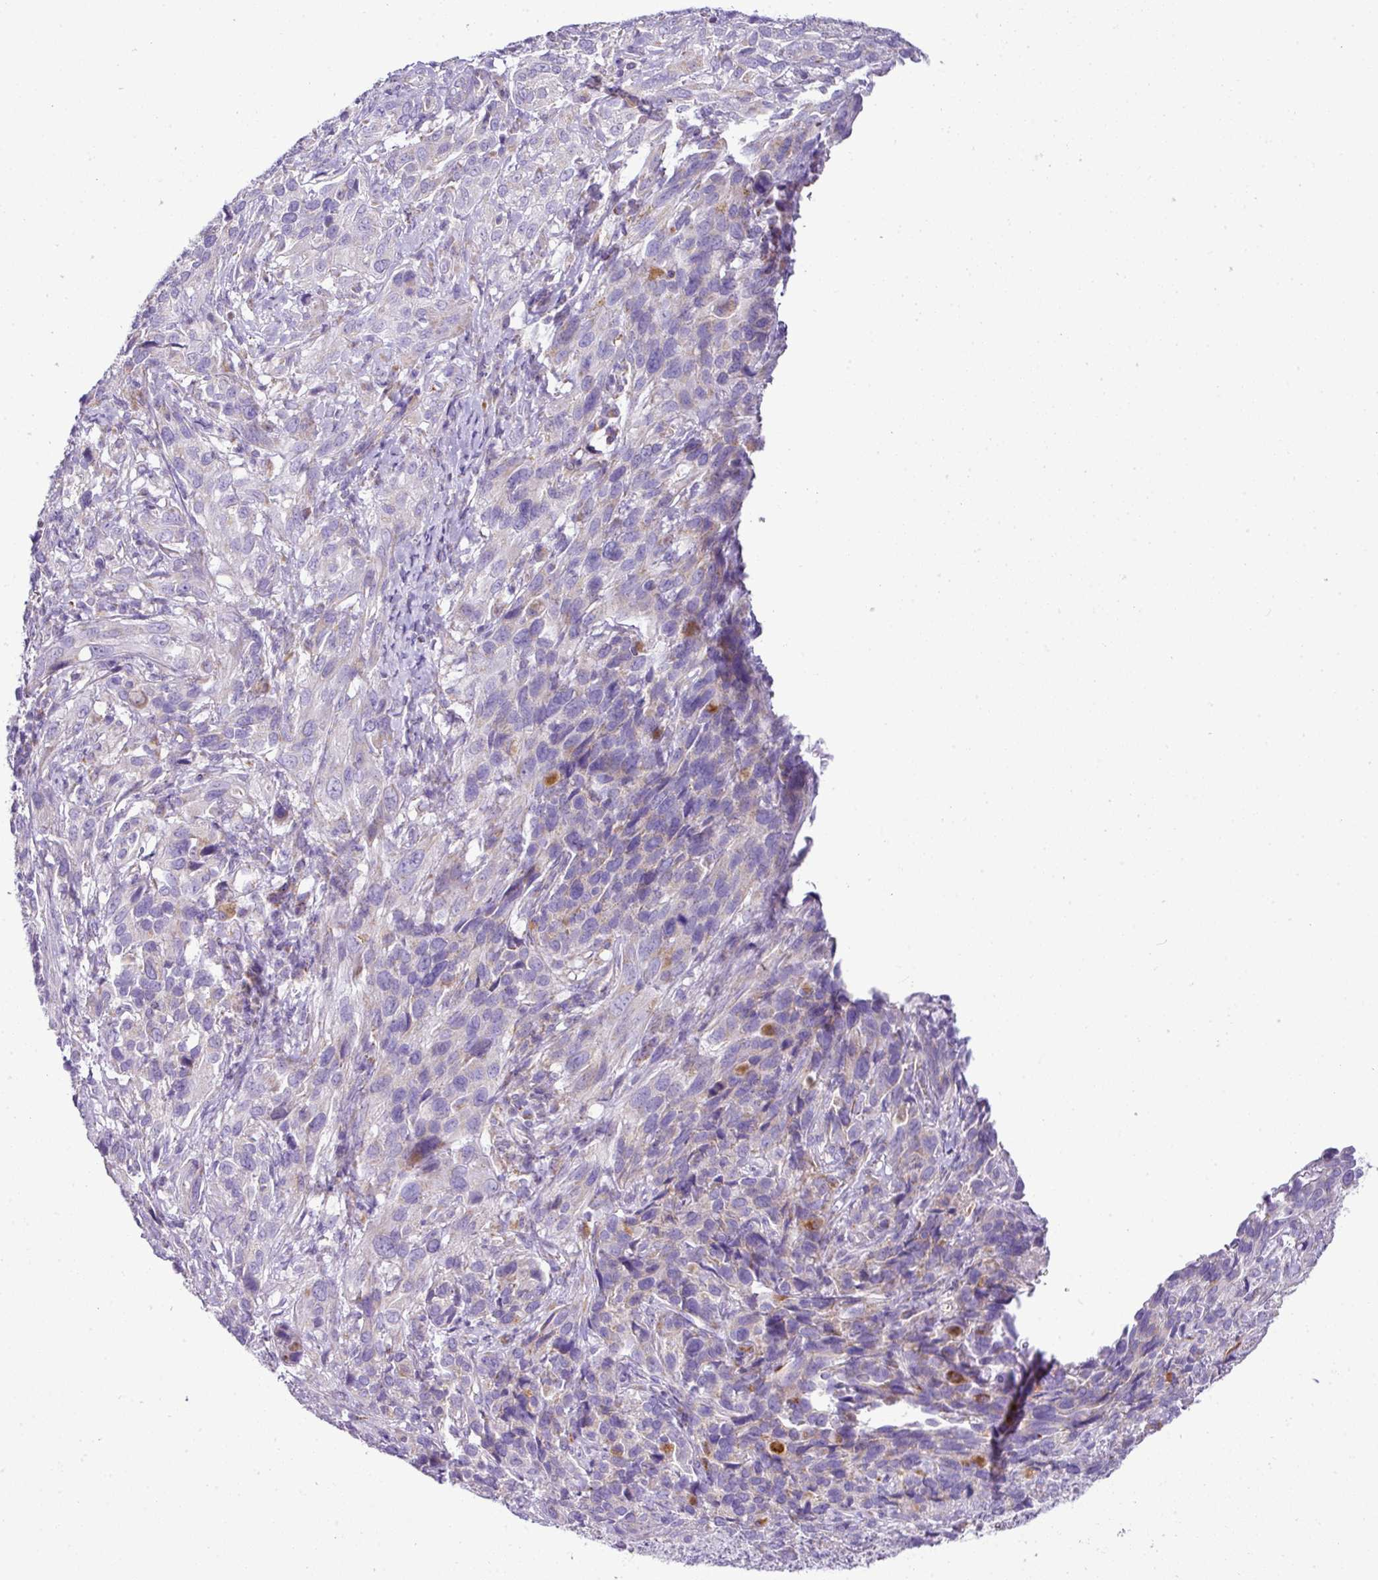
{"staining": {"intensity": "negative", "quantity": "none", "location": "none"}, "tissue": "cervical cancer", "cell_type": "Tumor cells", "image_type": "cancer", "snomed": [{"axis": "morphology", "description": "Squamous cell carcinoma, NOS"}, {"axis": "topography", "description": "Cervix"}], "caption": "Squamous cell carcinoma (cervical) was stained to show a protein in brown. There is no significant positivity in tumor cells. Nuclei are stained in blue.", "gene": "PGAP4", "patient": {"sex": "female", "age": 51}}